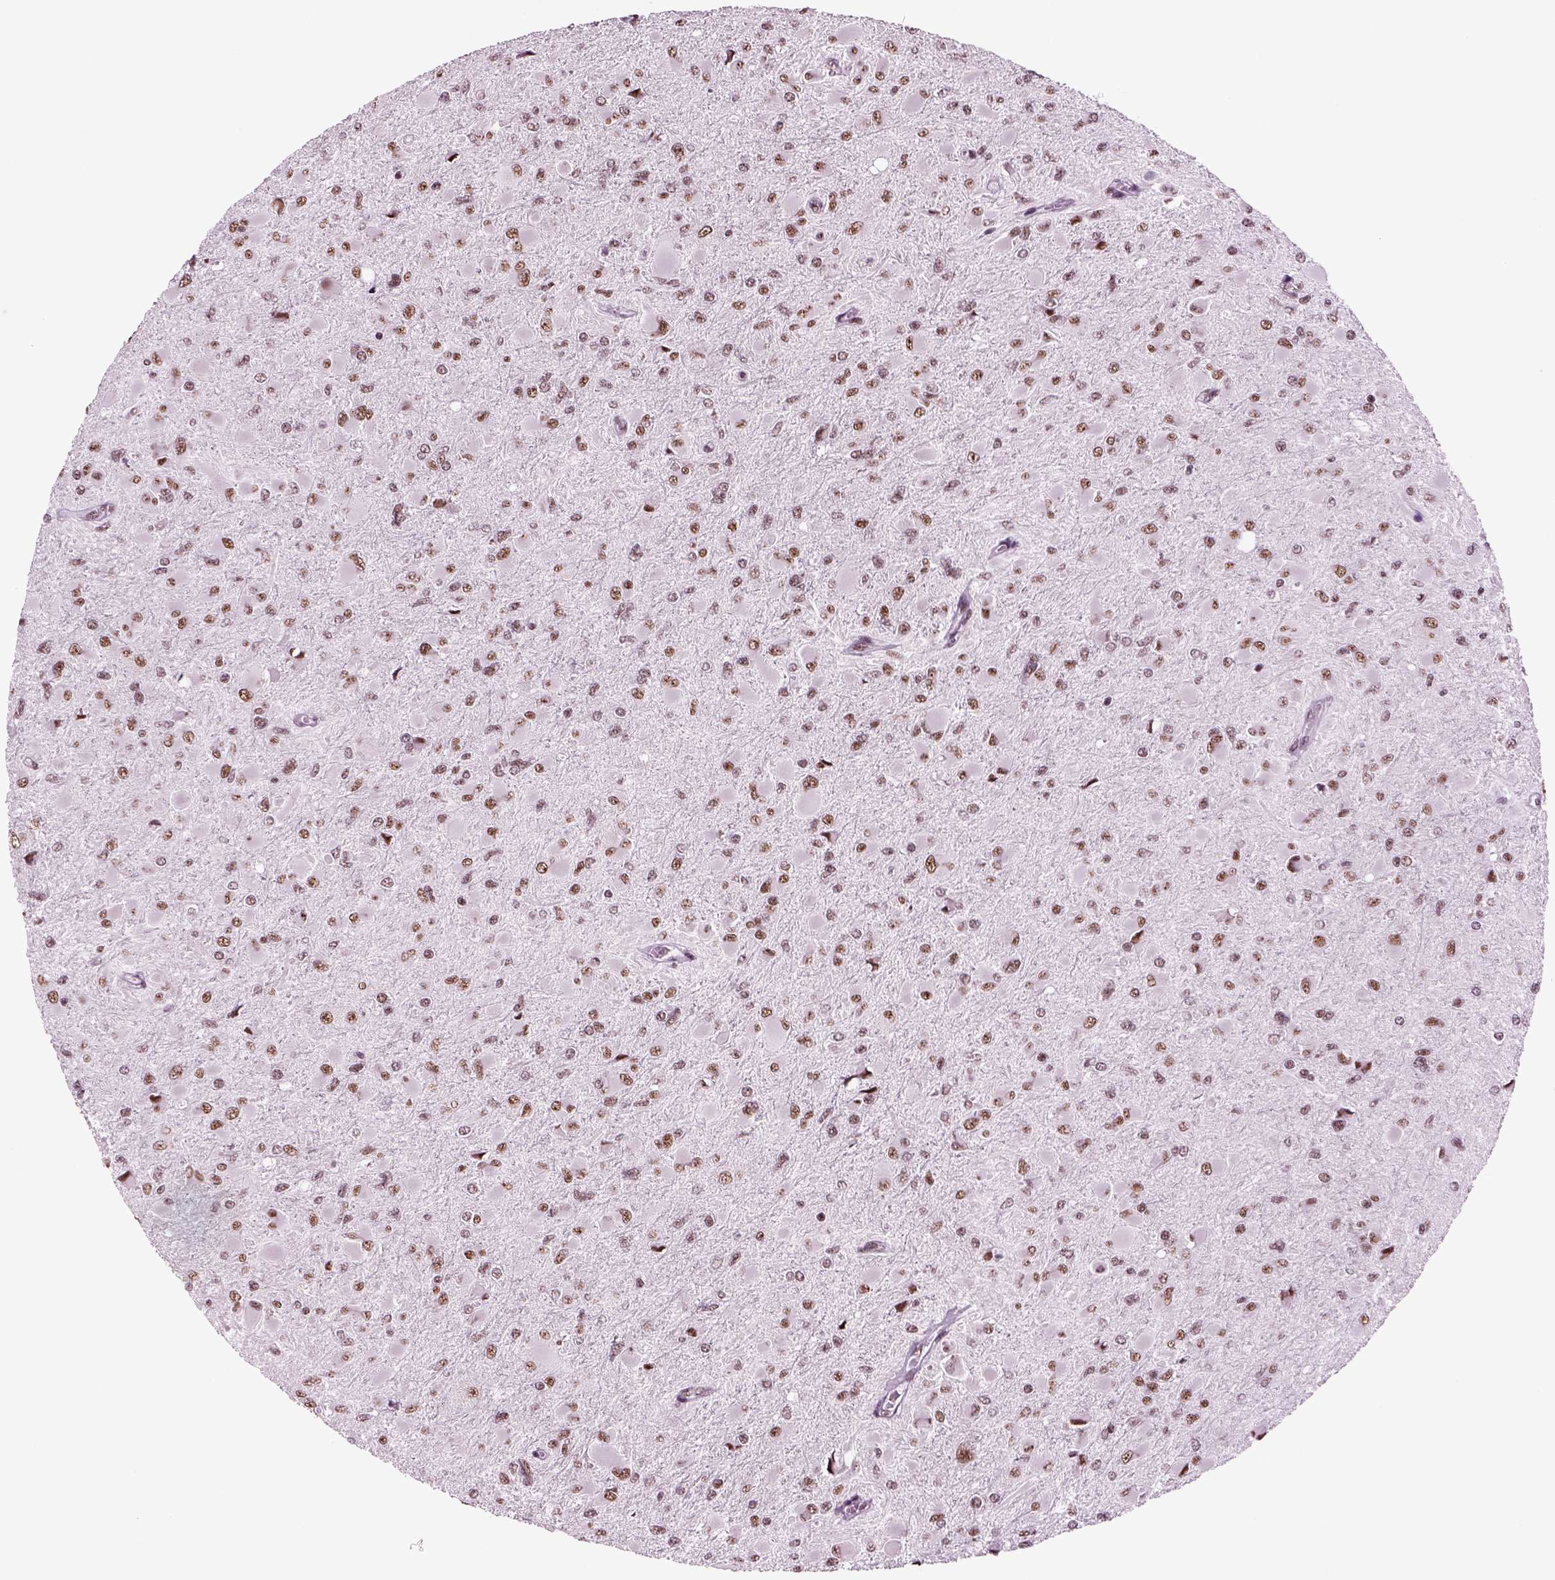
{"staining": {"intensity": "moderate", "quantity": ">75%", "location": "nuclear"}, "tissue": "glioma", "cell_type": "Tumor cells", "image_type": "cancer", "snomed": [{"axis": "morphology", "description": "Glioma, malignant, High grade"}, {"axis": "topography", "description": "Cerebral cortex"}], "caption": "Immunohistochemical staining of human malignant glioma (high-grade) exhibits medium levels of moderate nuclear staining in about >75% of tumor cells. The protein of interest is stained brown, and the nuclei are stained in blue (DAB (3,3'-diaminobenzidine) IHC with brightfield microscopy, high magnification).", "gene": "RCOR3", "patient": {"sex": "female", "age": 36}}